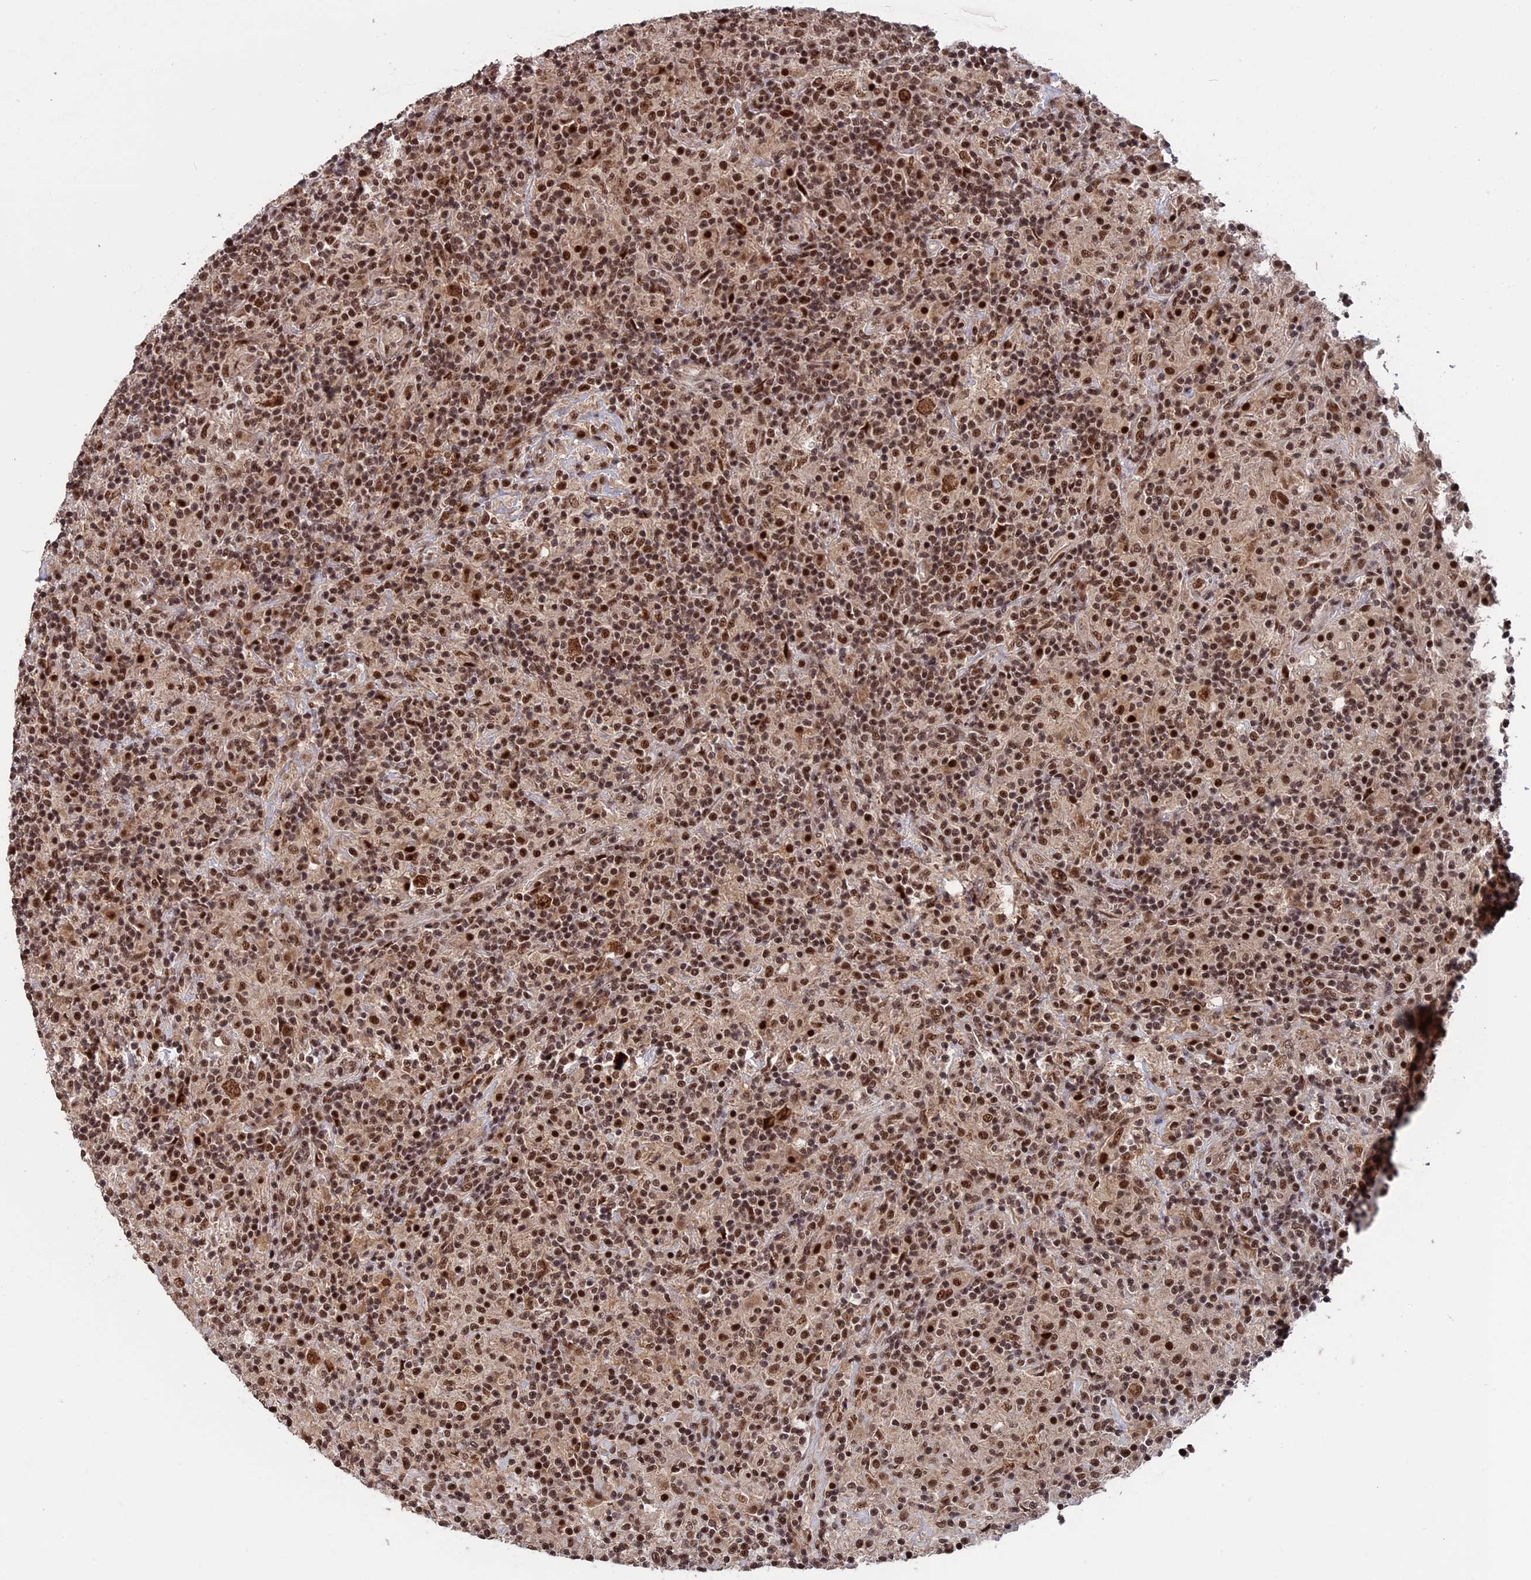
{"staining": {"intensity": "moderate", "quantity": ">75%", "location": "nuclear"}, "tissue": "lymphoma", "cell_type": "Tumor cells", "image_type": "cancer", "snomed": [{"axis": "morphology", "description": "Hodgkin's disease, NOS"}, {"axis": "topography", "description": "Lymph node"}], "caption": "Tumor cells show medium levels of moderate nuclear expression in approximately >75% of cells in lymphoma.", "gene": "CACTIN", "patient": {"sex": "male", "age": 70}}